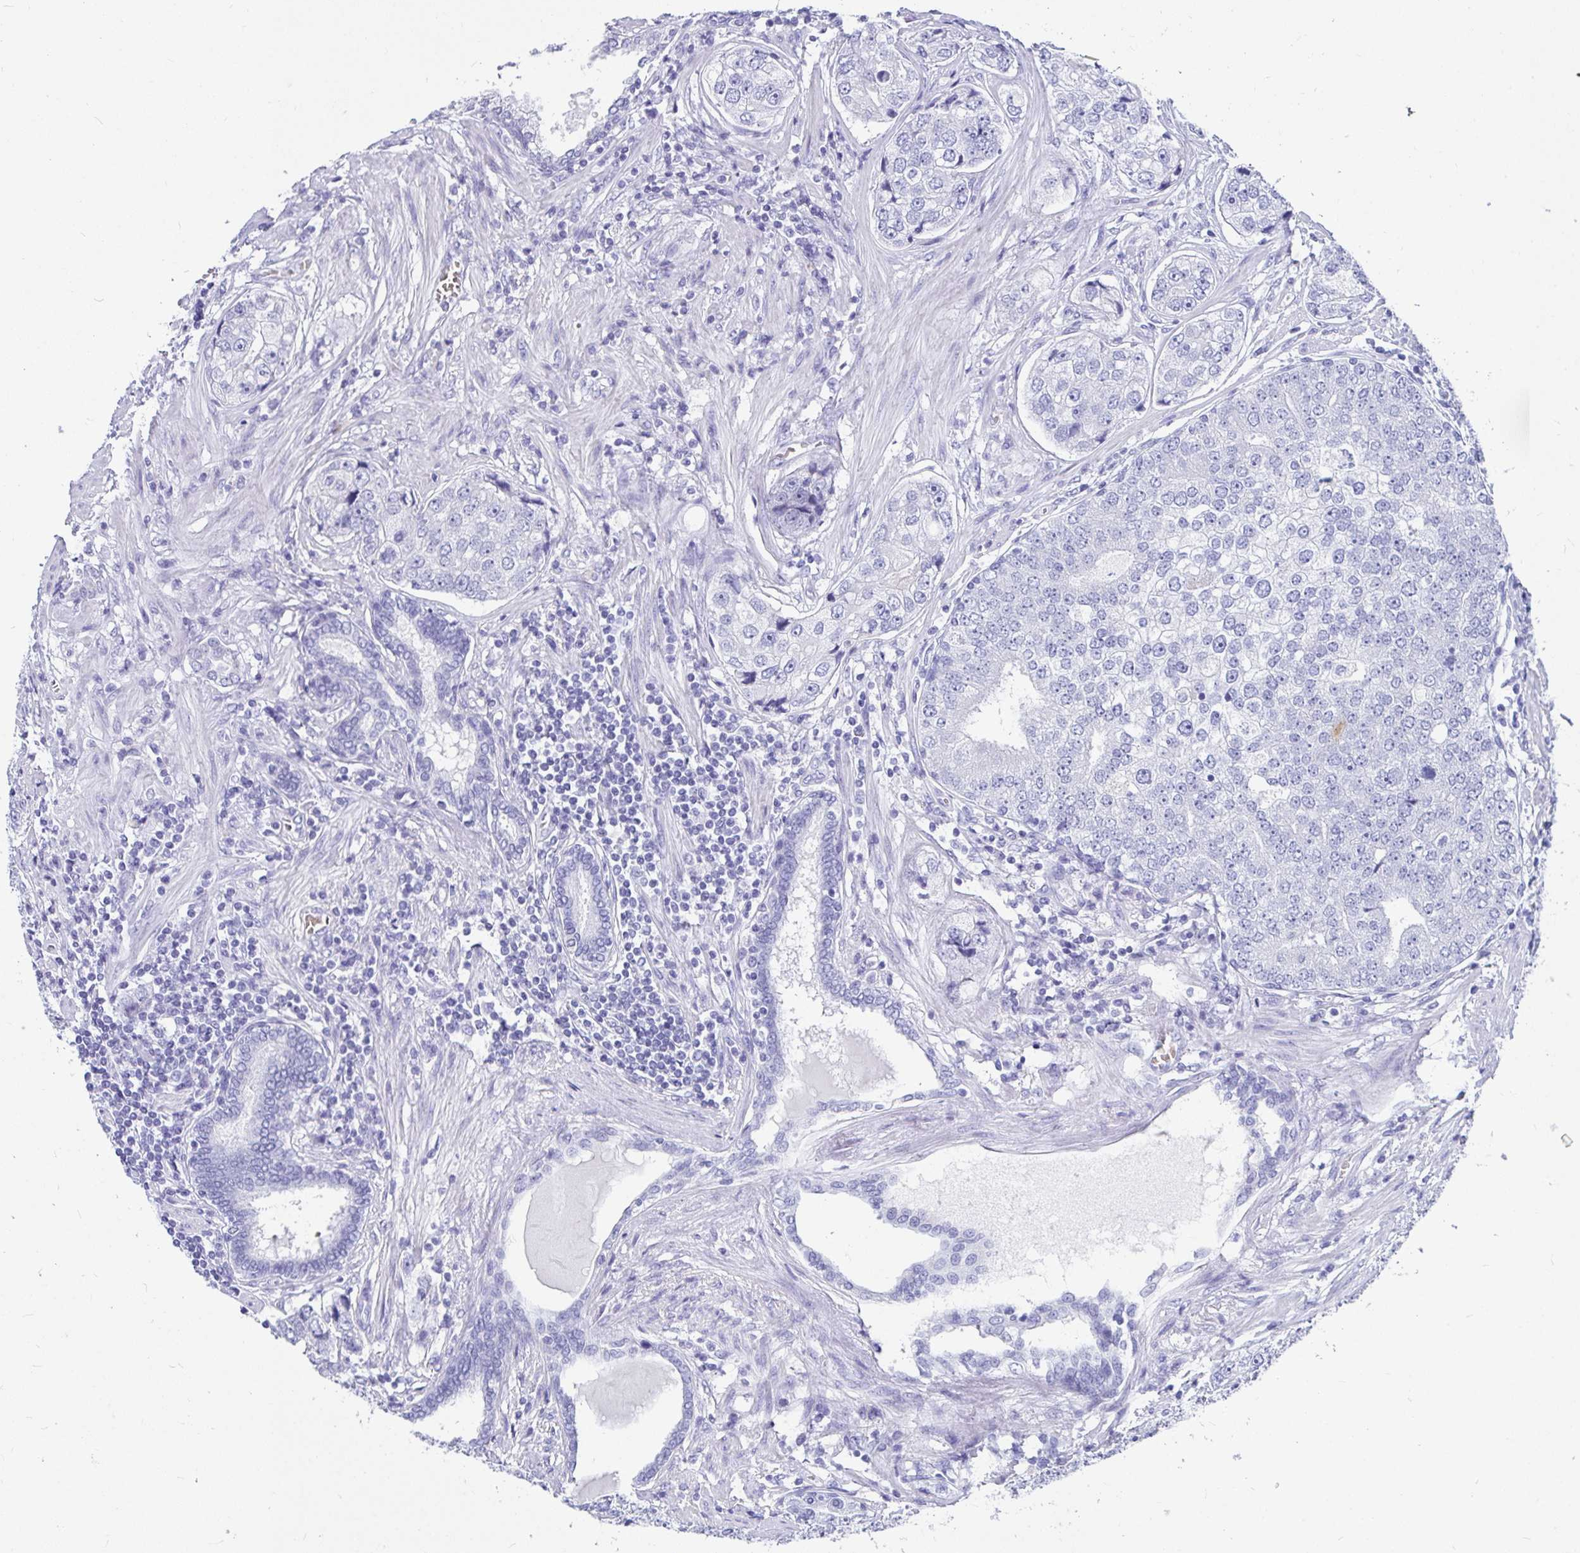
{"staining": {"intensity": "negative", "quantity": "none", "location": "none"}, "tissue": "prostate cancer", "cell_type": "Tumor cells", "image_type": "cancer", "snomed": [{"axis": "morphology", "description": "Adenocarcinoma, High grade"}, {"axis": "topography", "description": "Prostate"}], "caption": "Tumor cells show no significant protein positivity in high-grade adenocarcinoma (prostate).", "gene": "ZPBP2", "patient": {"sex": "male", "age": 60}}